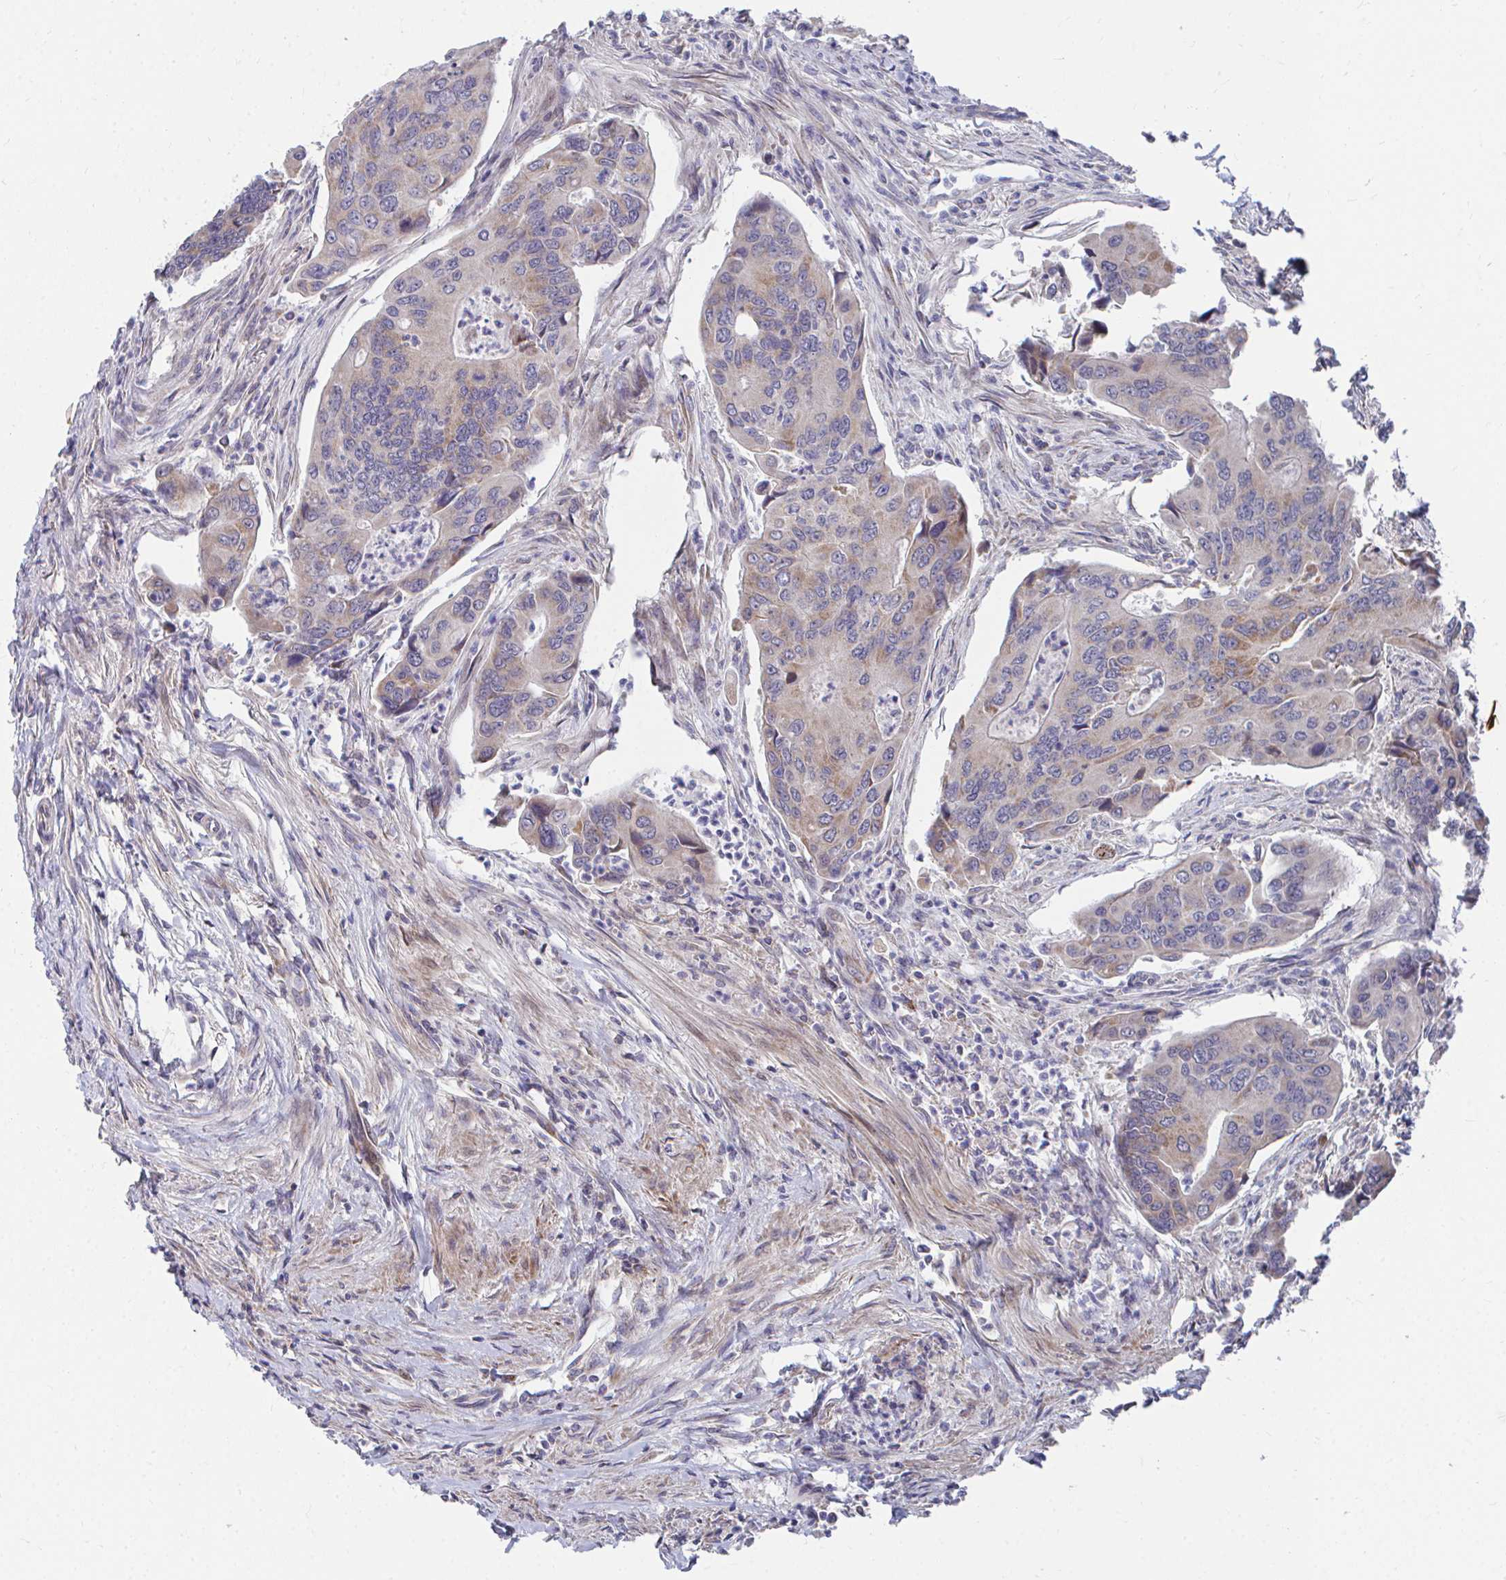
{"staining": {"intensity": "weak", "quantity": "25%-75%", "location": "cytoplasmic/membranous"}, "tissue": "colorectal cancer", "cell_type": "Tumor cells", "image_type": "cancer", "snomed": [{"axis": "morphology", "description": "Adenocarcinoma, NOS"}, {"axis": "topography", "description": "Colon"}], "caption": "High-power microscopy captured an immunohistochemistry (IHC) micrograph of colorectal cancer (adenocarcinoma), revealing weak cytoplasmic/membranous expression in about 25%-75% of tumor cells.", "gene": "PEX3", "patient": {"sex": "female", "age": 67}}